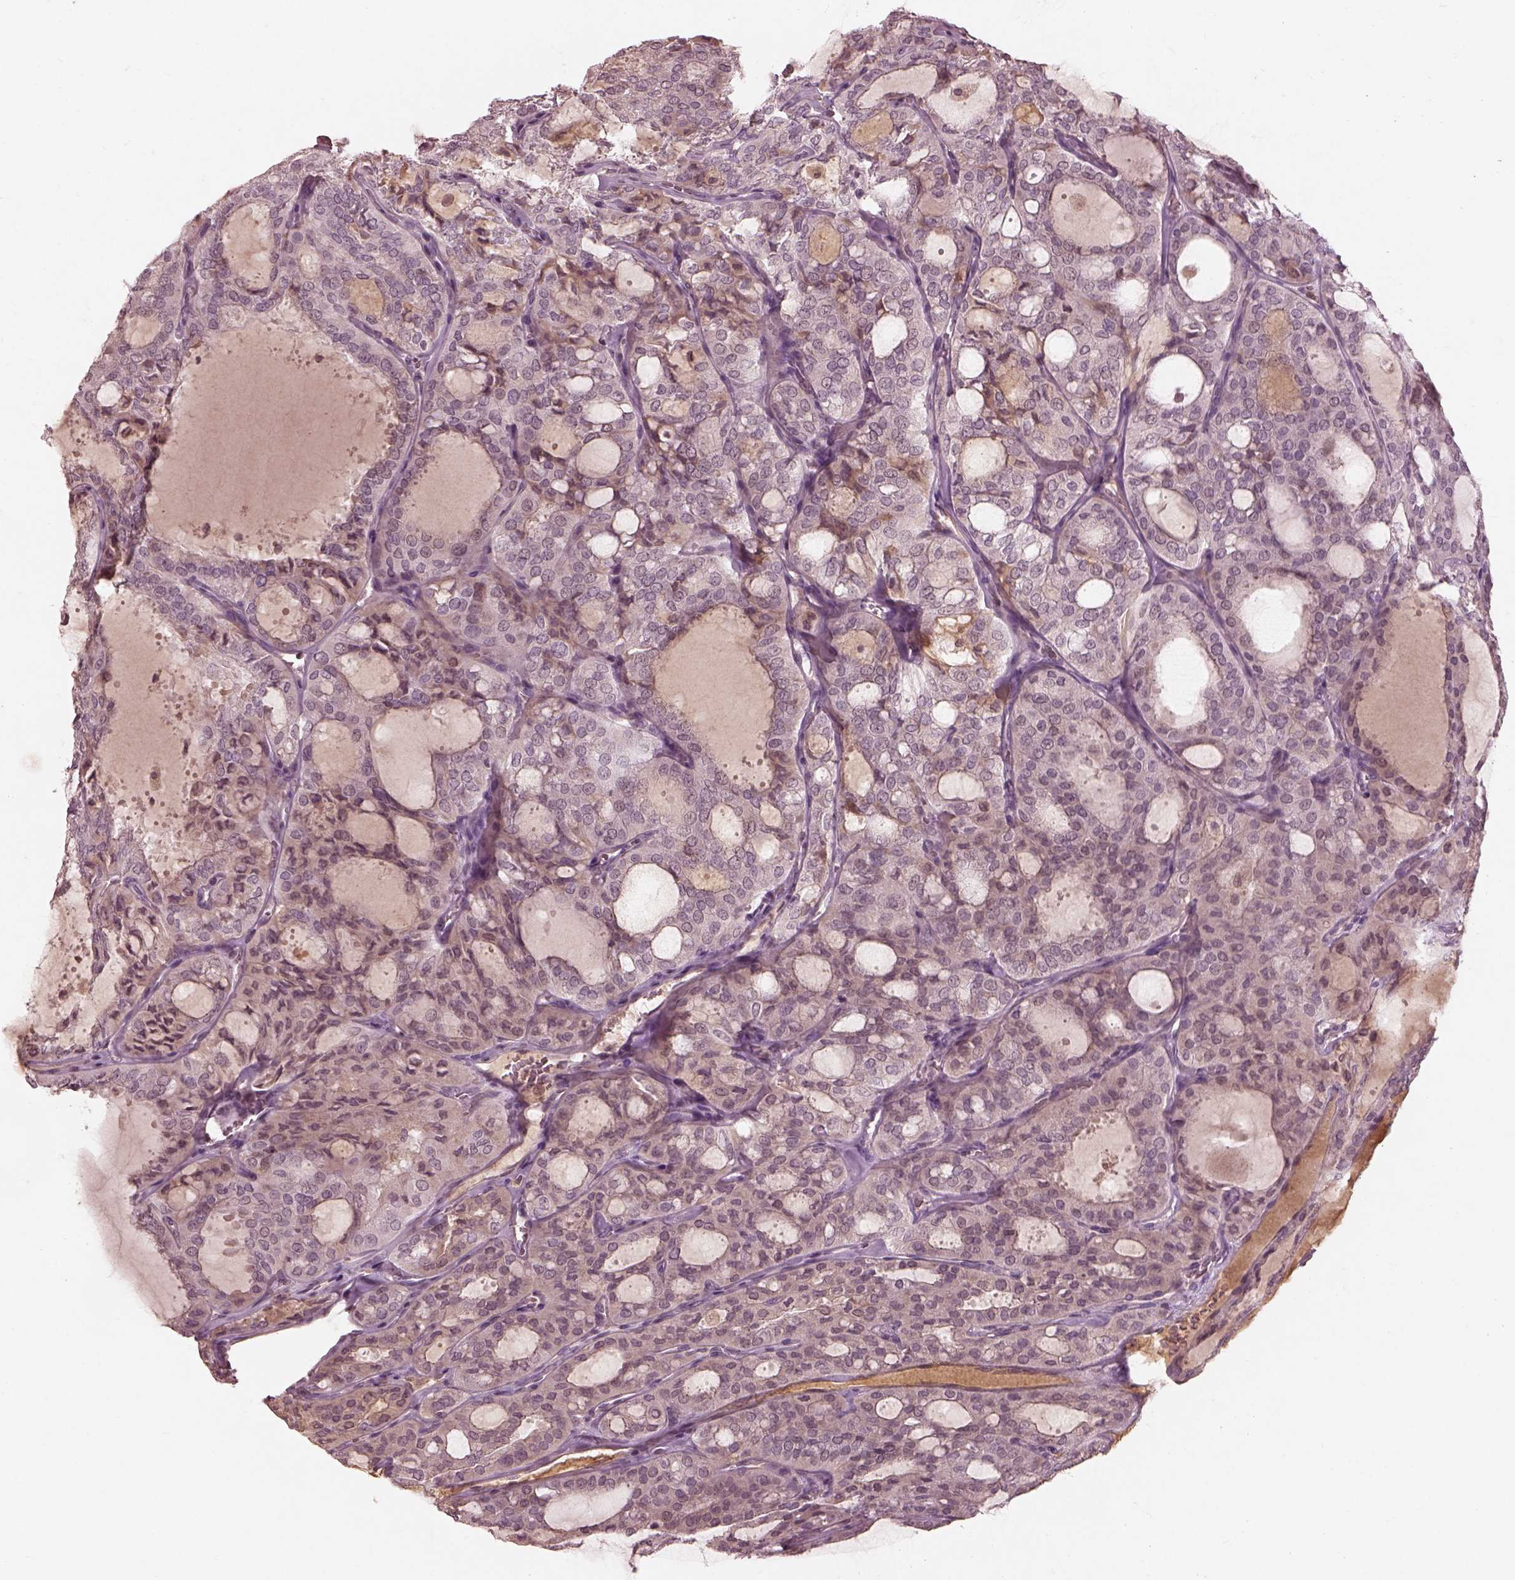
{"staining": {"intensity": "negative", "quantity": "none", "location": "none"}, "tissue": "thyroid cancer", "cell_type": "Tumor cells", "image_type": "cancer", "snomed": [{"axis": "morphology", "description": "Follicular adenoma carcinoma, NOS"}, {"axis": "topography", "description": "Thyroid gland"}], "caption": "A micrograph of human thyroid cancer is negative for staining in tumor cells. Brightfield microscopy of immunohistochemistry stained with DAB (3,3'-diaminobenzidine) (brown) and hematoxylin (blue), captured at high magnification.", "gene": "CALR3", "patient": {"sex": "male", "age": 75}}